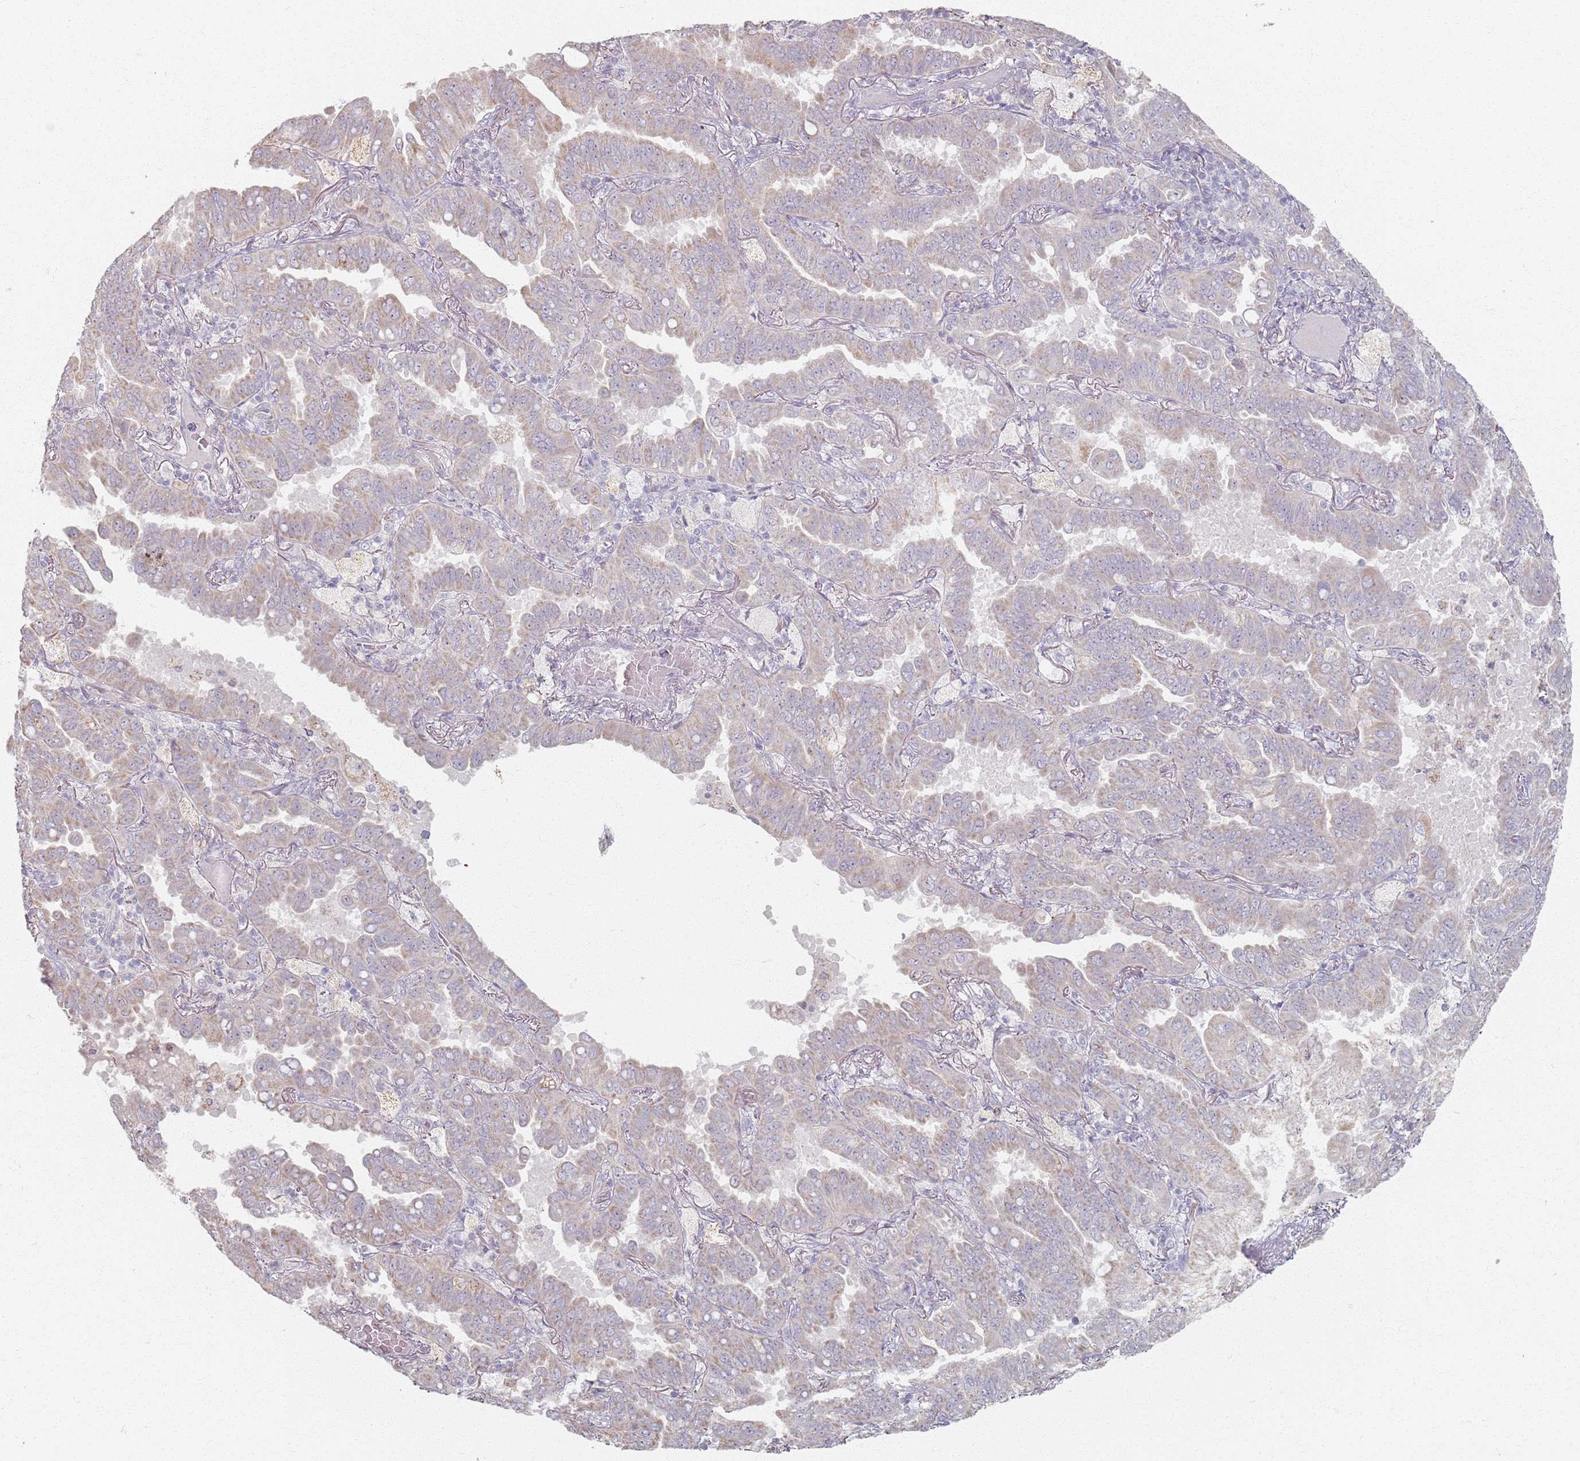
{"staining": {"intensity": "weak", "quantity": "25%-75%", "location": "cytoplasmic/membranous"}, "tissue": "lung cancer", "cell_type": "Tumor cells", "image_type": "cancer", "snomed": [{"axis": "morphology", "description": "Adenocarcinoma, NOS"}, {"axis": "topography", "description": "Lung"}], "caption": "A low amount of weak cytoplasmic/membranous staining is appreciated in approximately 25%-75% of tumor cells in lung cancer tissue. Ihc stains the protein of interest in brown and the nuclei are stained blue.", "gene": "PKD2L2", "patient": {"sex": "male", "age": 64}}